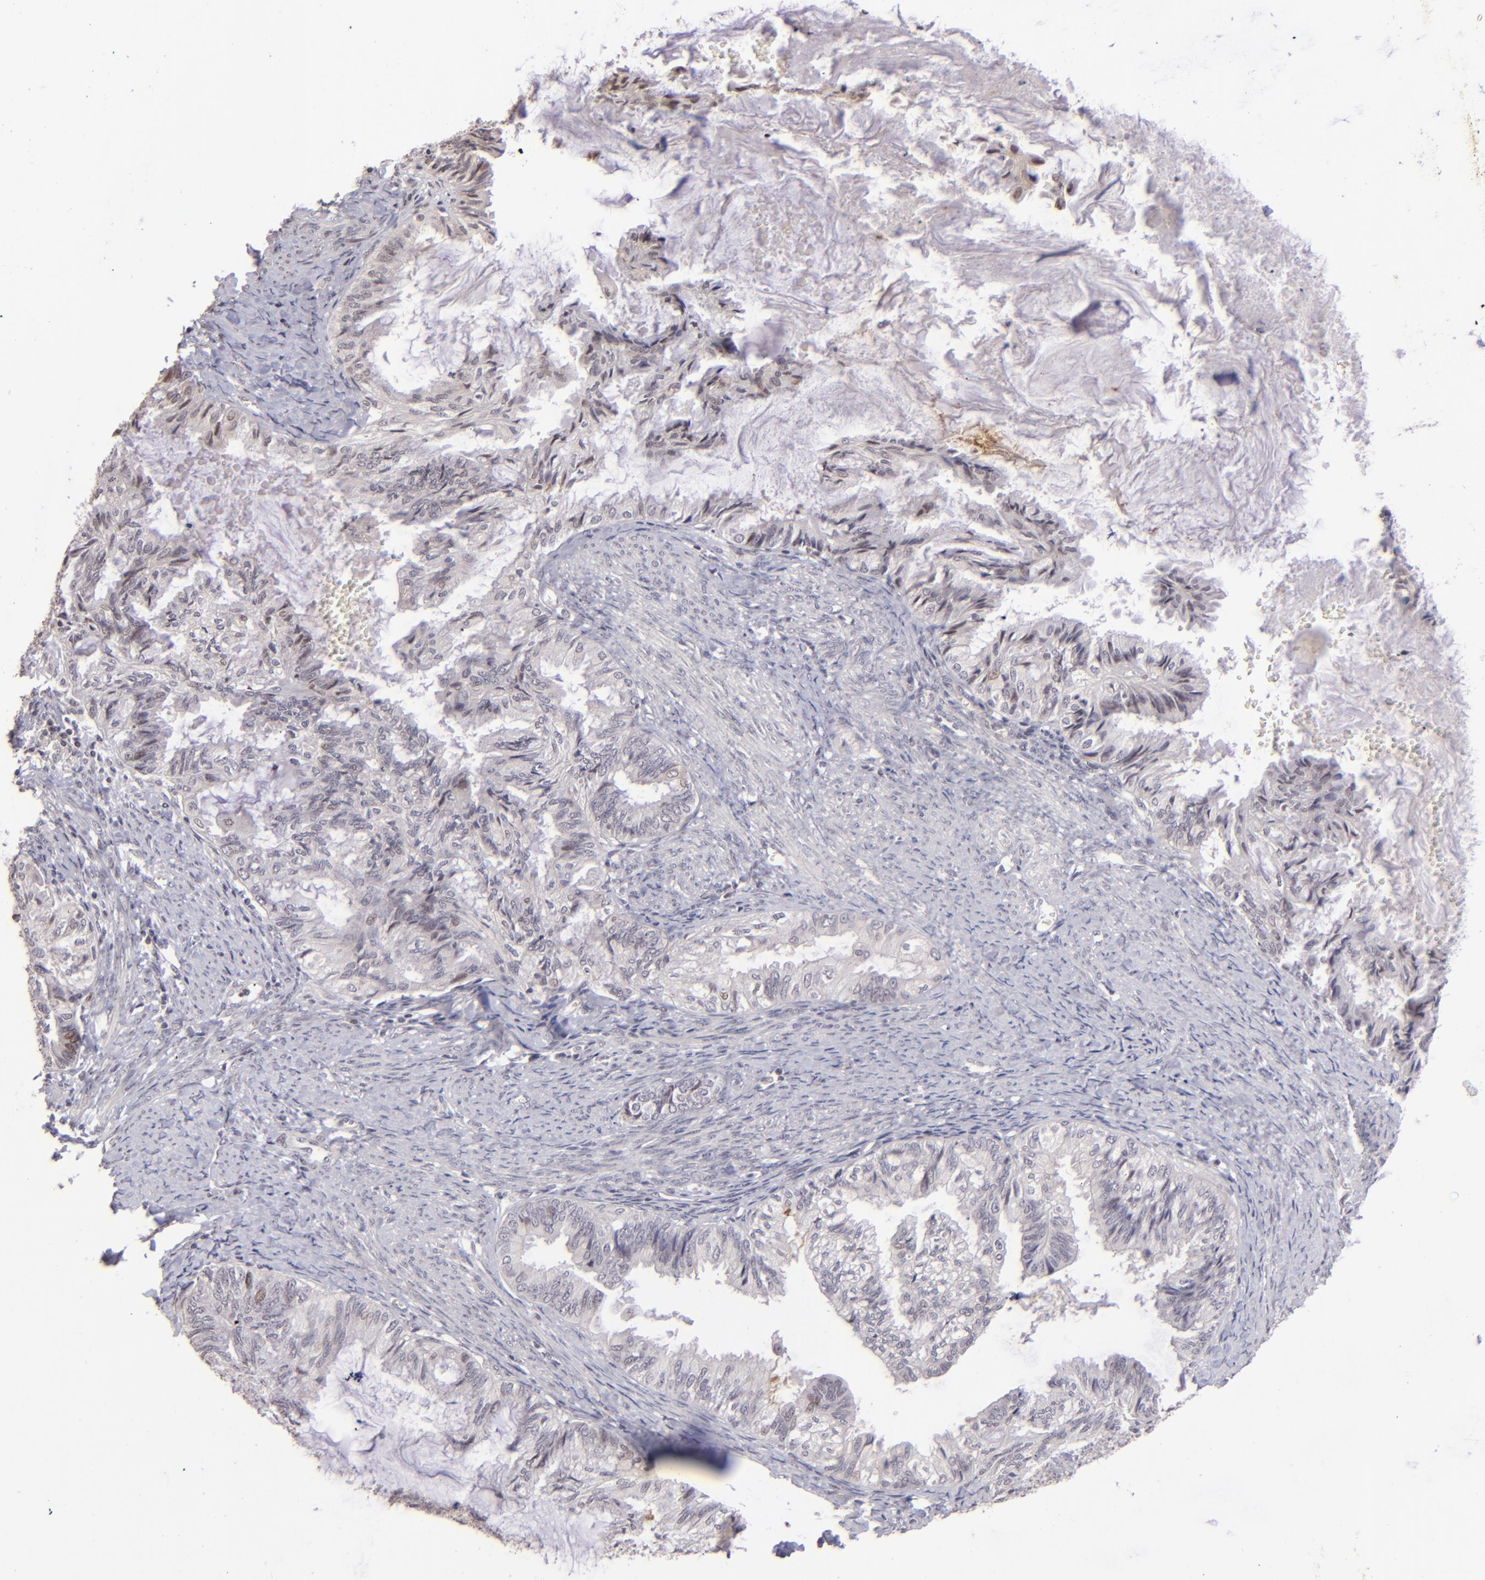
{"staining": {"intensity": "weak", "quantity": "<25%", "location": "nuclear"}, "tissue": "endometrial cancer", "cell_type": "Tumor cells", "image_type": "cancer", "snomed": [{"axis": "morphology", "description": "Adenocarcinoma, NOS"}, {"axis": "topography", "description": "Endometrium"}], "caption": "Human endometrial cancer stained for a protein using immunohistochemistry shows no positivity in tumor cells.", "gene": "RARB", "patient": {"sex": "female", "age": 86}}